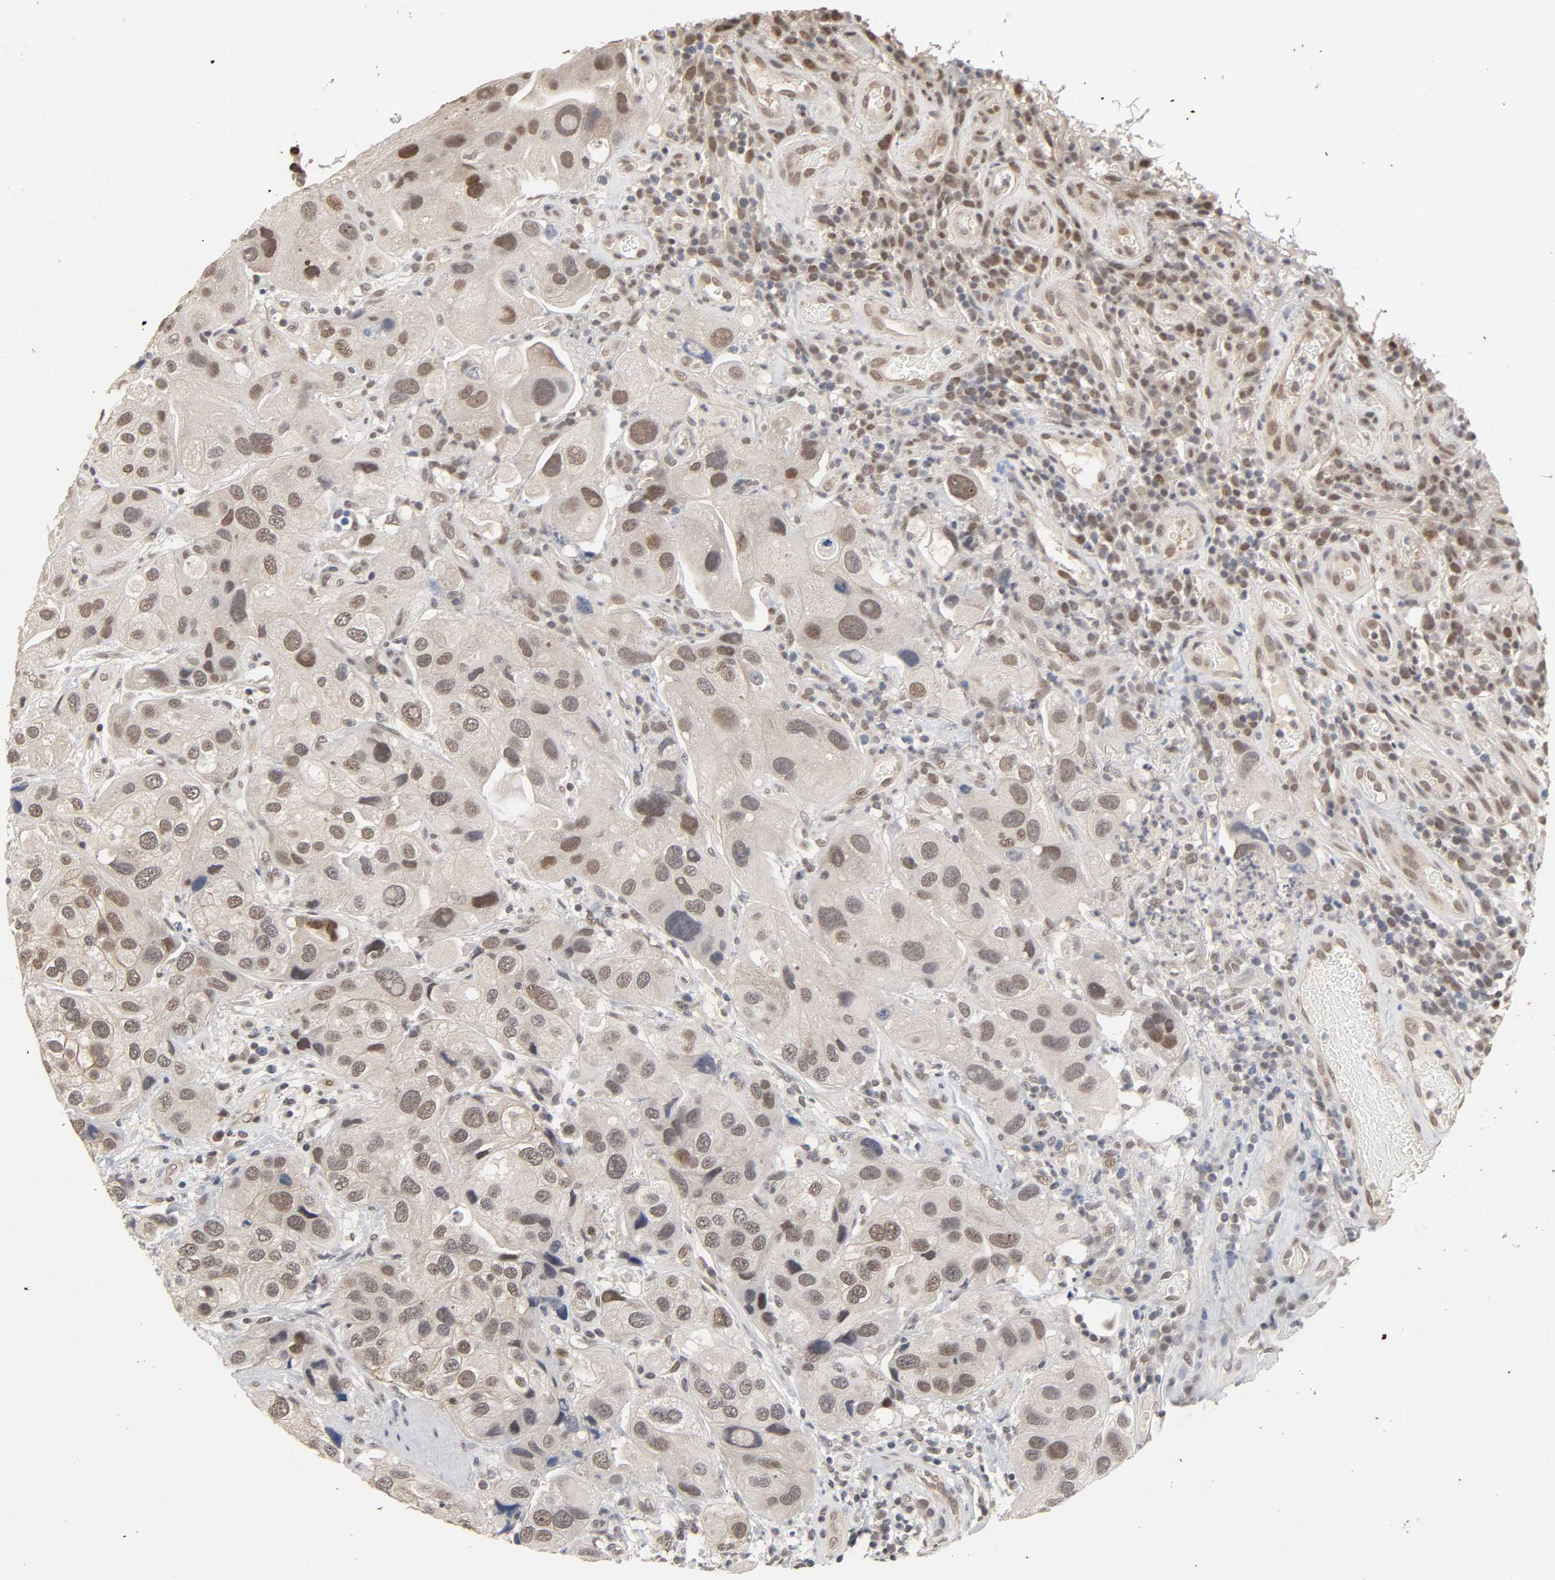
{"staining": {"intensity": "strong", "quantity": ">75%", "location": "cytoplasmic/membranous,nuclear"}, "tissue": "urothelial cancer", "cell_type": "Tumor cells", "image_type": "cancer", "snomed": [{"axis": "morphology", "description": "Urothelial carcinoma, High grade"}, {"axis": "topography", "description": "Urinary bladder"}], "caption": "Strong cytoplasmic/membranous and nuclear protein positivity is seen in approximately >75% of tumor cells in urothelial cancer.", "gene": "HTR1E", "patient": {"sex": "female", "age": 64}}